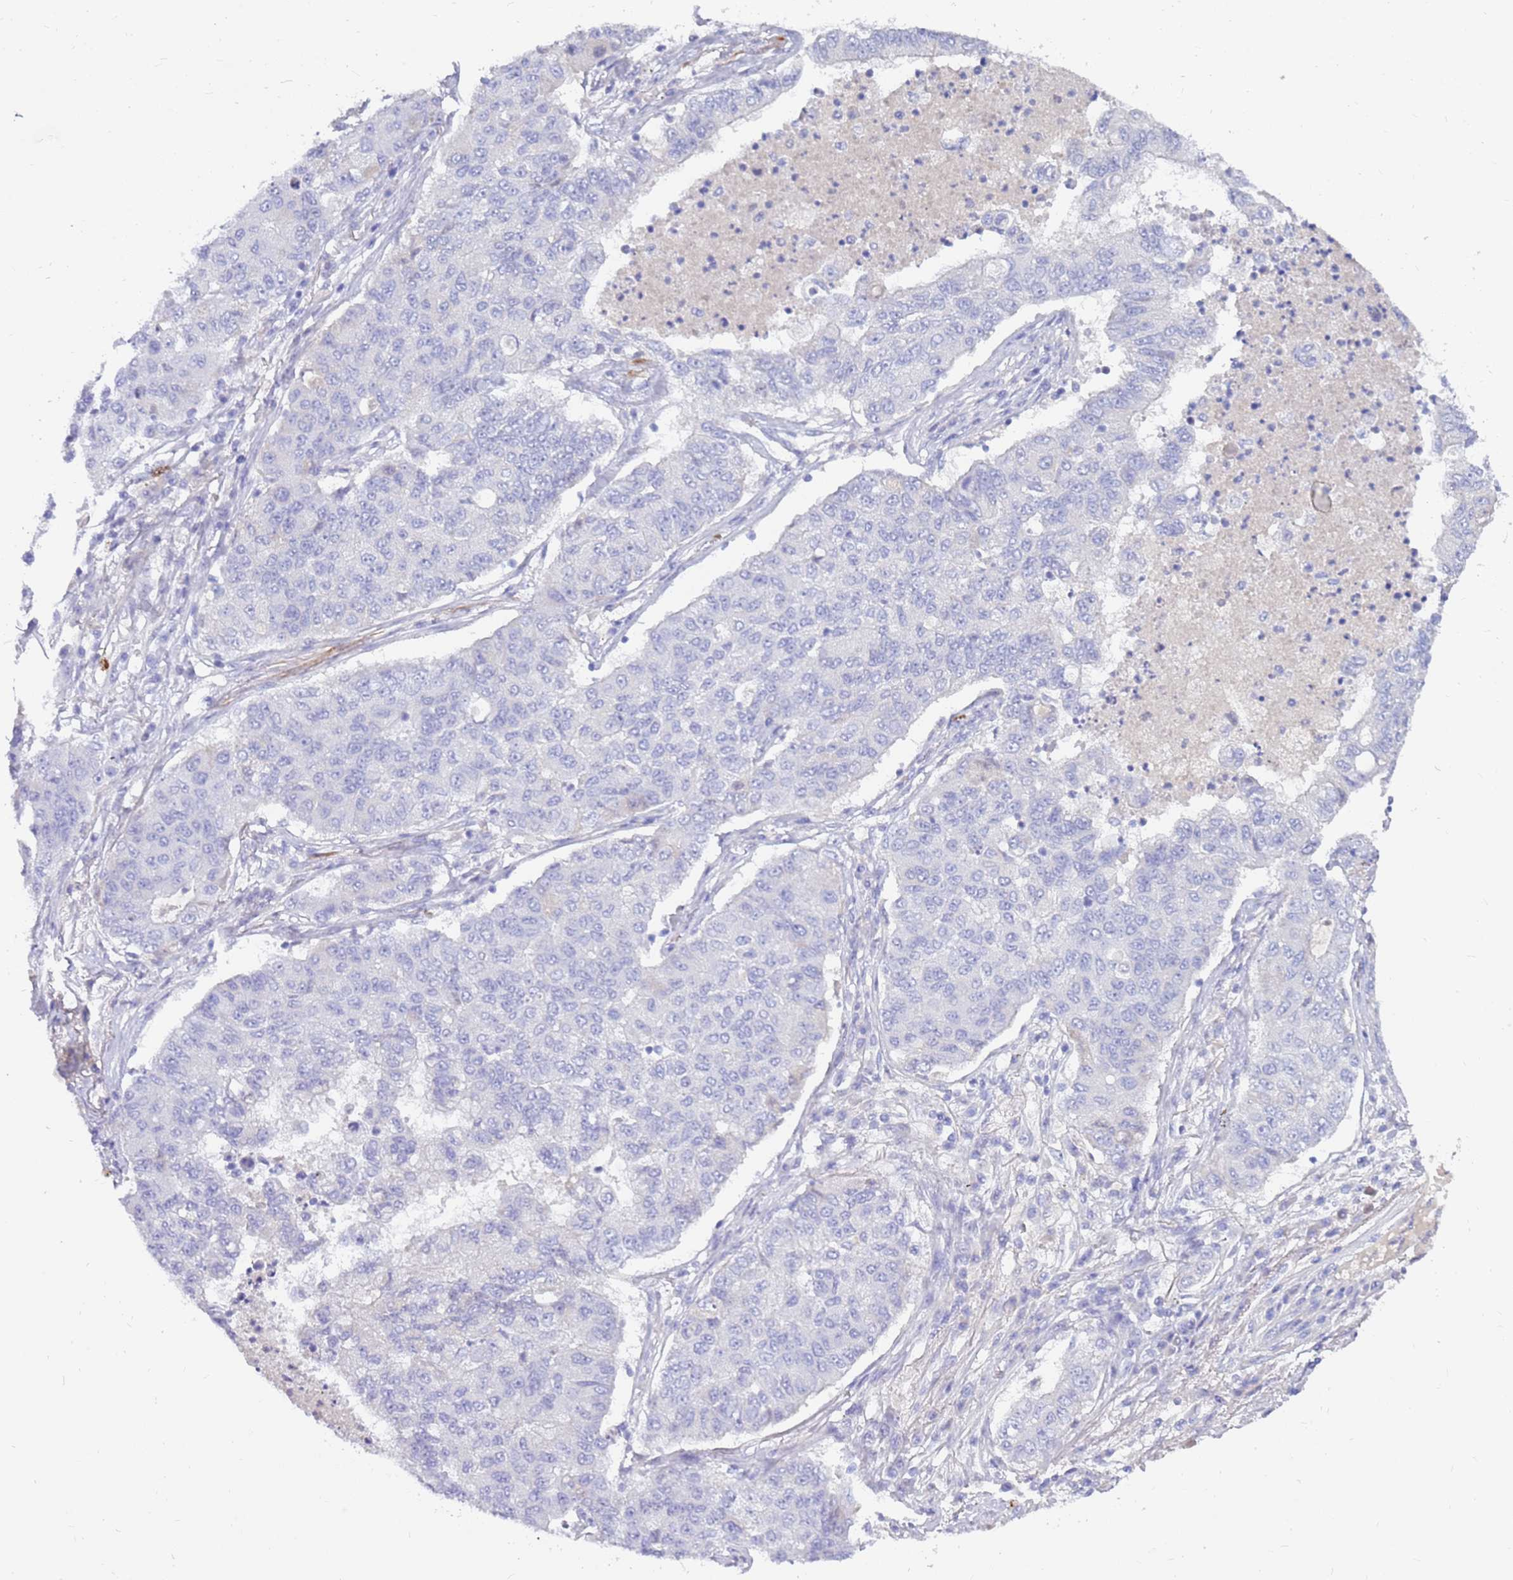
{"staining": {"intensity": "negative", "quantity": "none", "location": "none"}, "tissue": "lung cancer", "cell_type": "Tumor cells", "image_type": "cancer", "snomed": [{"axis": "morphology", "description": "Squamous cell carcinoma, NOS"}, {"axis": "topography", "description": "Lung"}], "caption": "Immunohistochemistry (IHC) micrograph of human lung squamous cell carcinoma stained for a protein (brown), which shows no expression in tumor cells. The staining is performed using DAB (3,3'-diaminobenzidine) brown chromogen with nuclei counter-stained in using hematoxylin.", "gene": "EVPLL", "patient": {"sex": "male", "age": 74}}